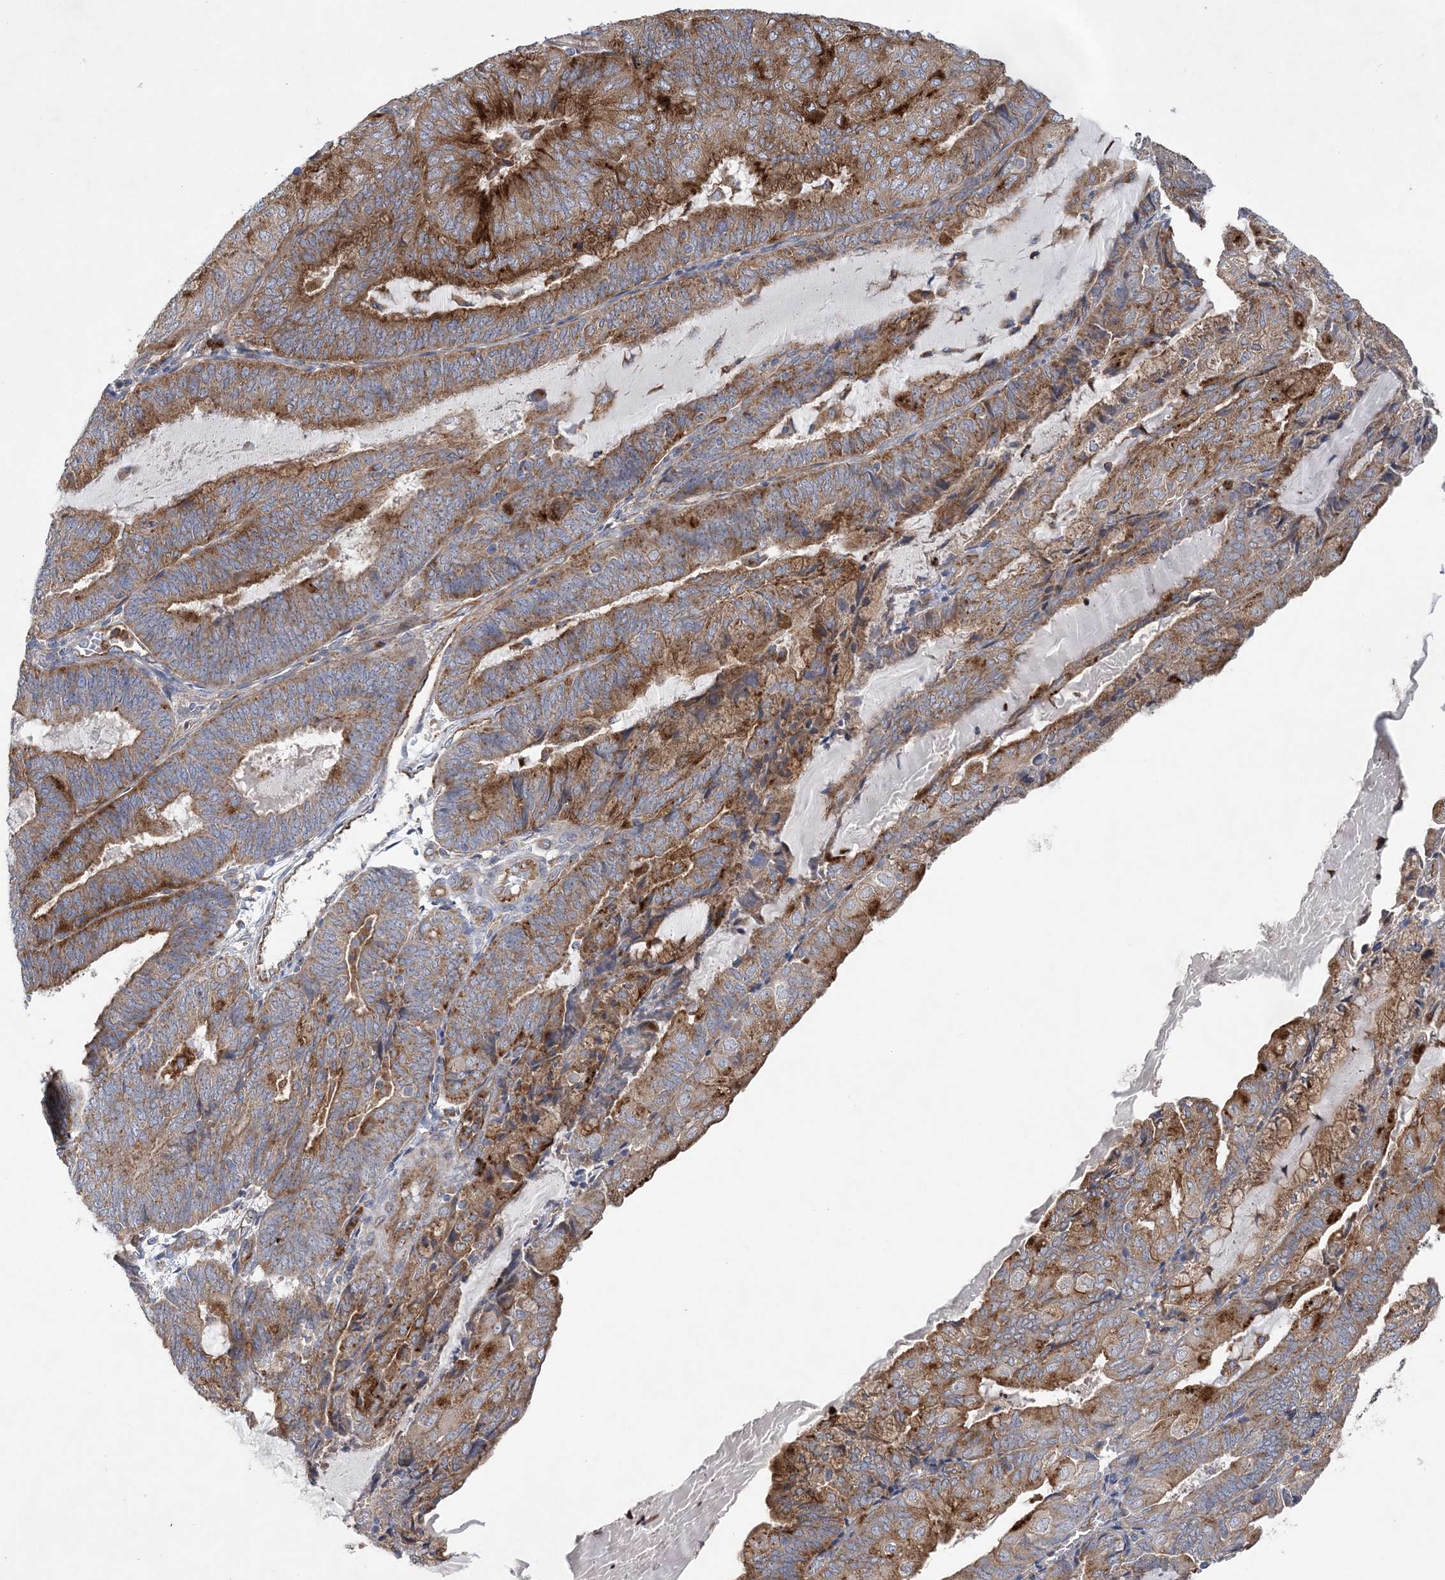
{"staining": {"intensity": "strong", "quantity": "25%-75%", "location": "cytoplasmic/membranous"}, "tissue": "endometrial cancer", "cell_type": "Tumor cells", "image_type": "cancer", "snomed": [{"axis": "morphology", "description": "Adenocarcinoma, NOS"}, {"axis": "topography", "description": "Endometrium"}], "caption": "Immunohistochemical staining of human adenocarcinoma (endometrial) shows high levels of strong cytoplasmic/membranous protein staining in about 25%-75% of tumor cells.", "gene": "PTTG1IP", "patient": {"sex": "female", "age": 81}}